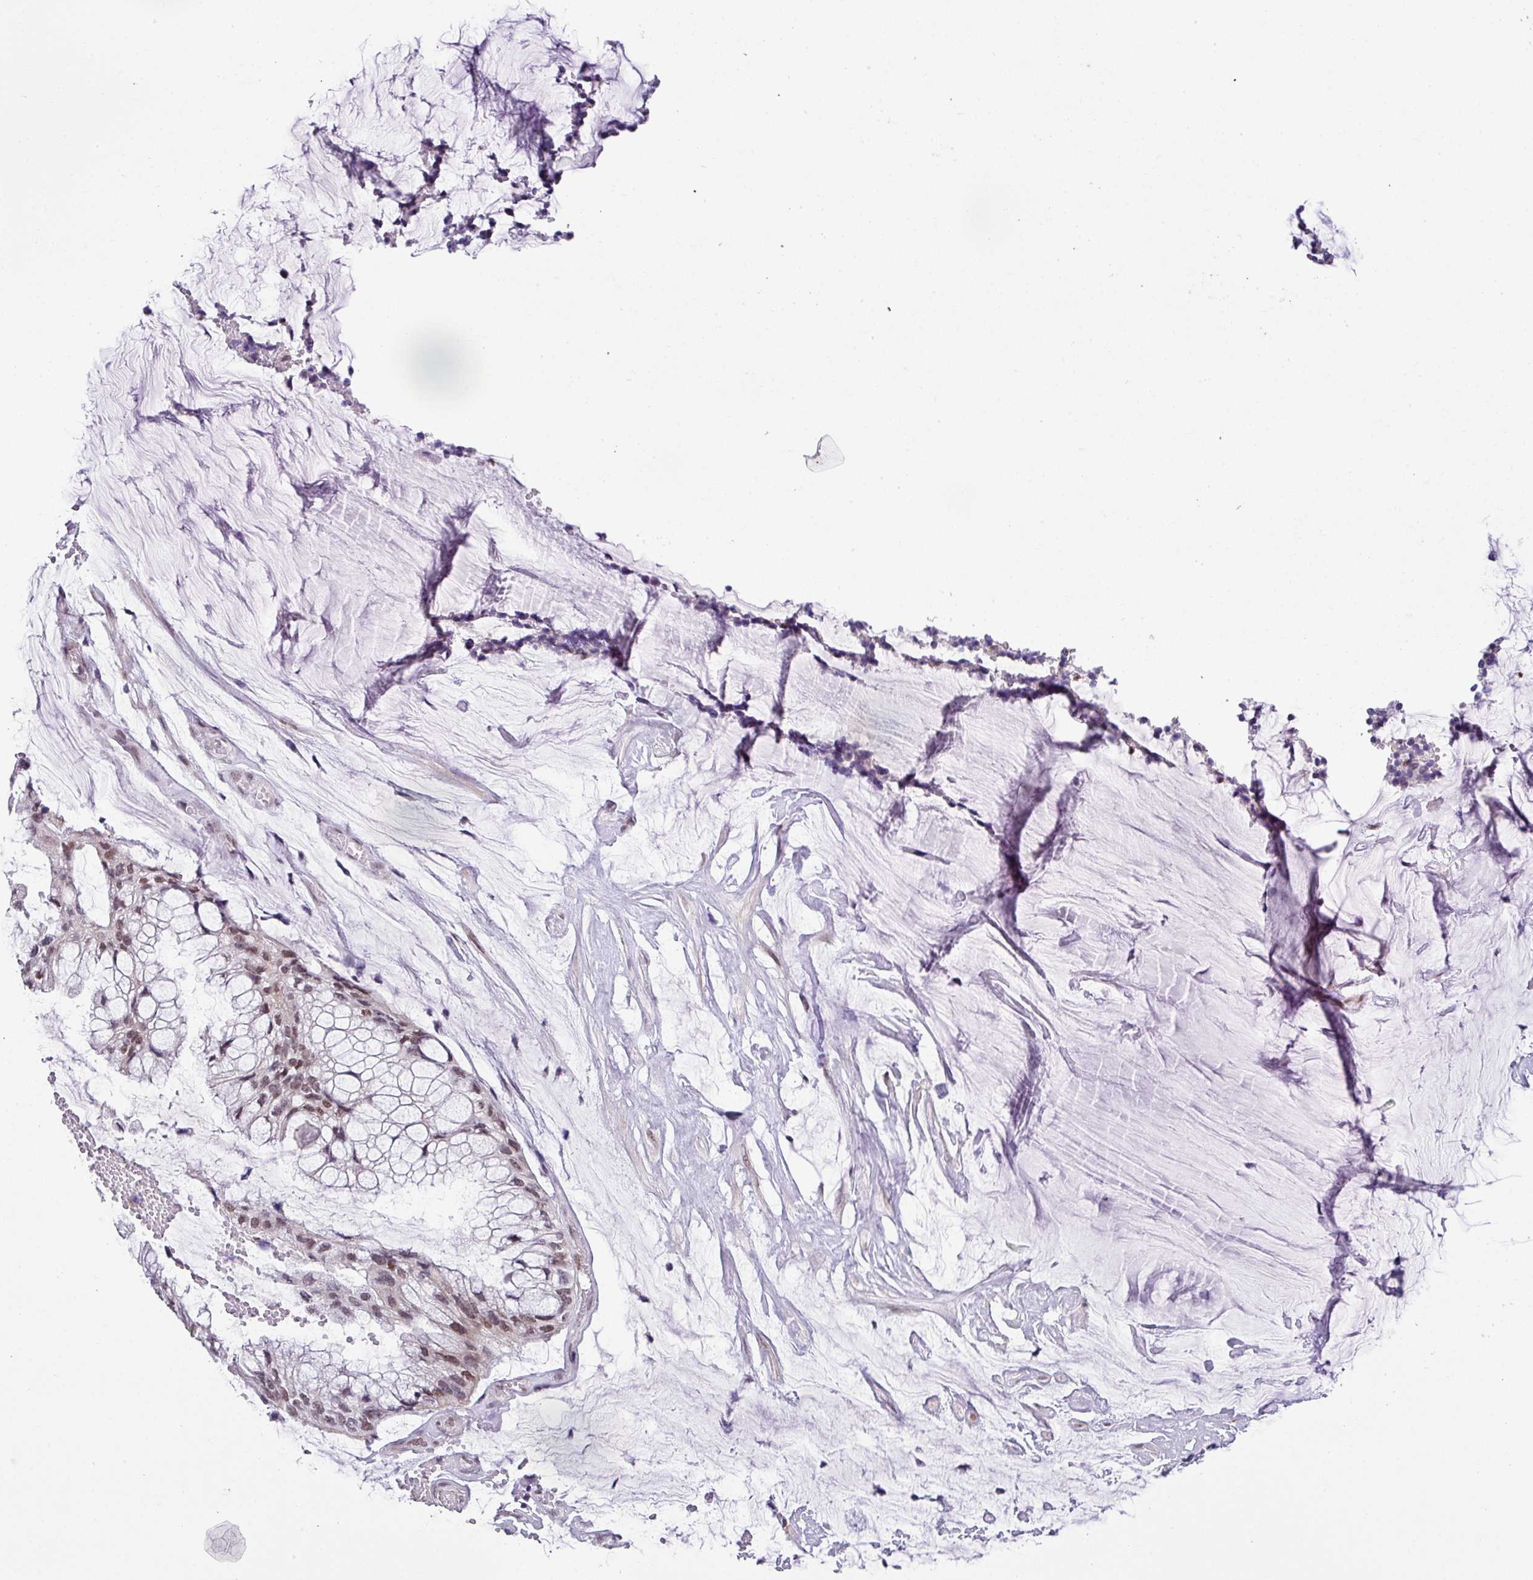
{"staining": {"intensity": "weak", "quantity": ">75%", "location": "nuclear"}, "tissue": "ovarian cancer", "cell_type": "Tumor cells", "image_type": "cancer", "snomed": [{"axis": "morphology", "description": "Cystadenocarcinoma, mucinous, NOS"}, {"axis": "topography", "description": "Ovary"}], "caption": "Immunohistochemical staining of ovarian cancer (mucinous cystadenocarcinoma) reveals weak nuclear protein positivity in approximately >75% of tumor cells. (brown staining indicates protein expression, while blue staining denotes nuclei).", "gene": "ZFP3", "patient": {"sex": "female", "age": 39}}